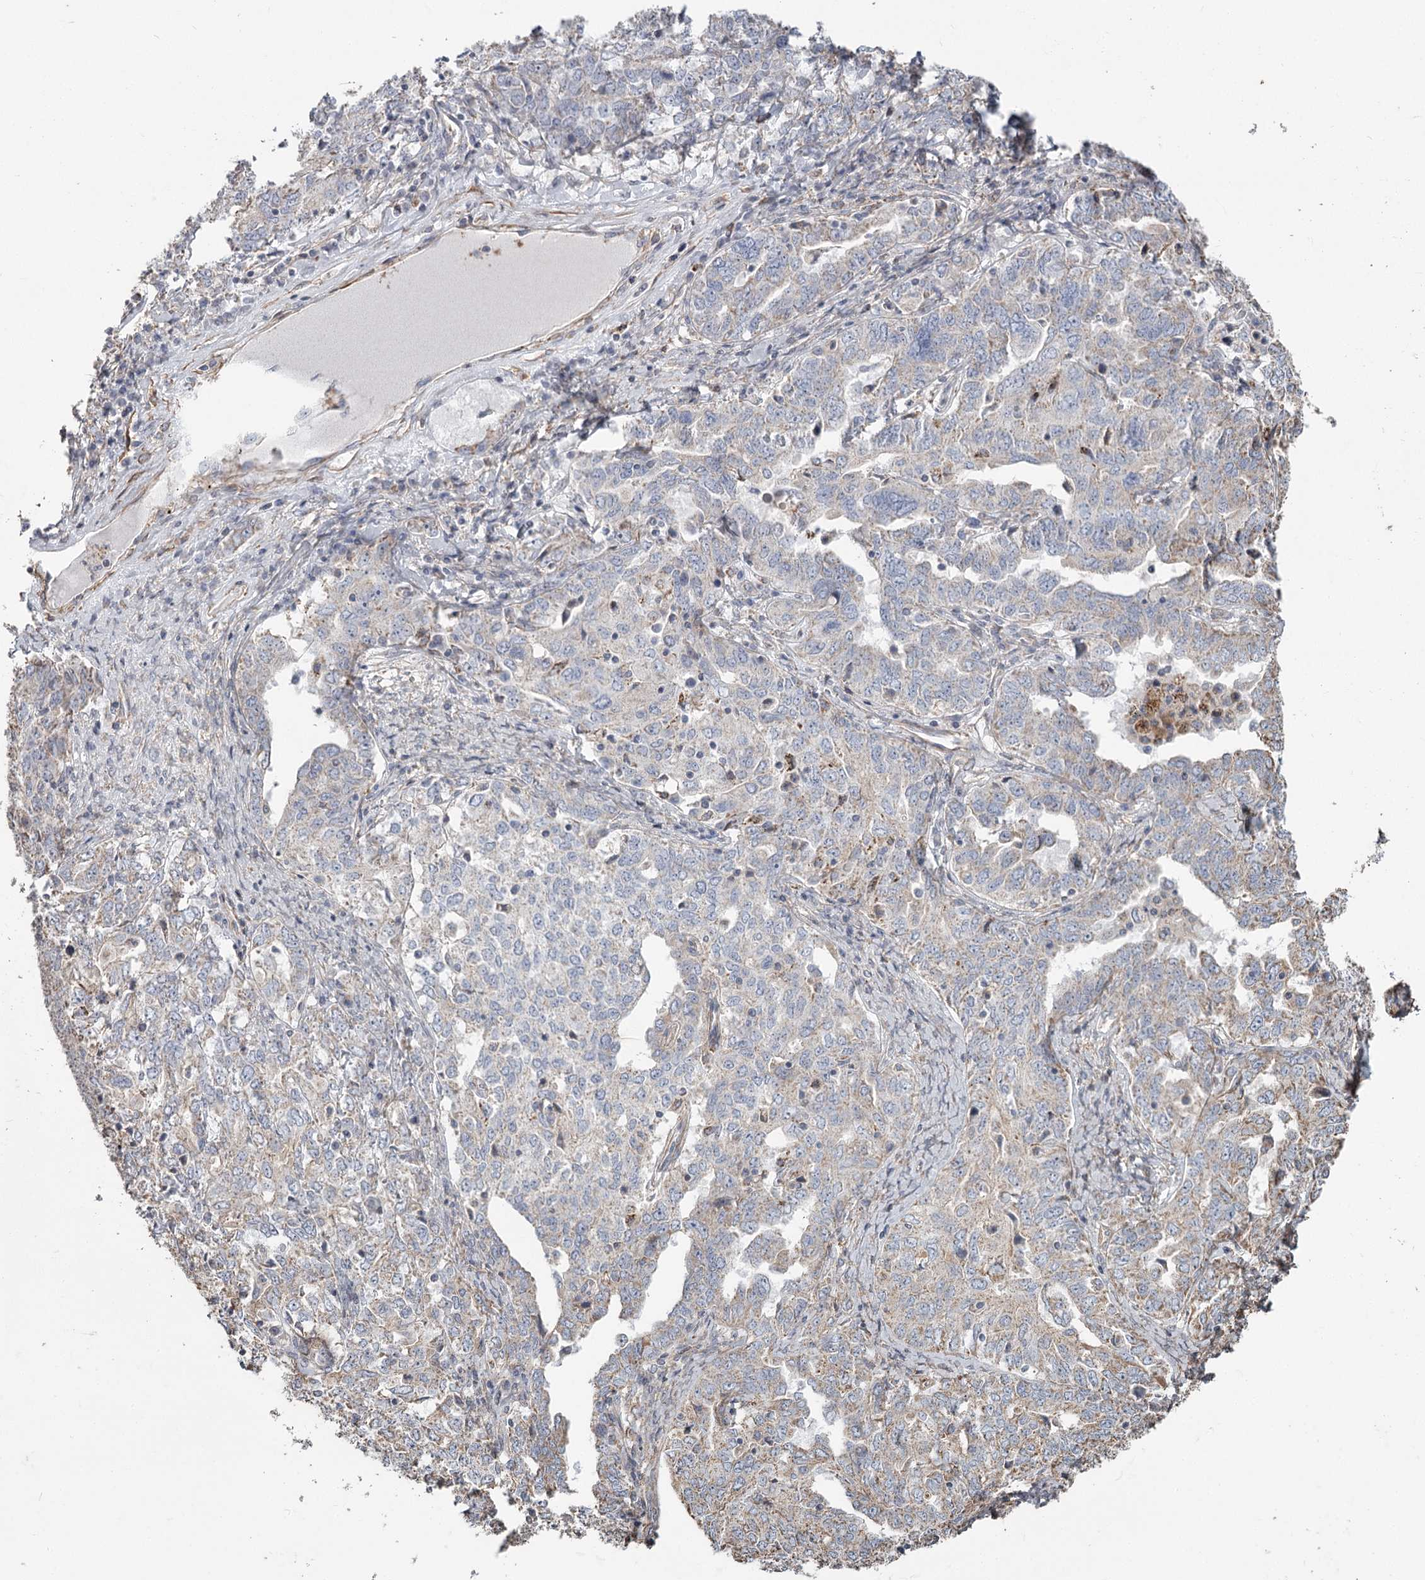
{"staining": {"intensity": "negative", "quantity": "none", "location": "none"}, "tissue": "ovarian cancer", "cell_type": "Tumor cells", "image_type": "cancer", "snomed": [{"axis": "morphology", "description": "Carcinoma, endometroid"}, {"axis": "topography", "description": "Ovary"}], "caption": "Immunohistochemistry of human ovarian cancer exhibits no staining in tumor cells.", "gene": "DHRS9", "patient": {"sex": "female", "age": 62}}